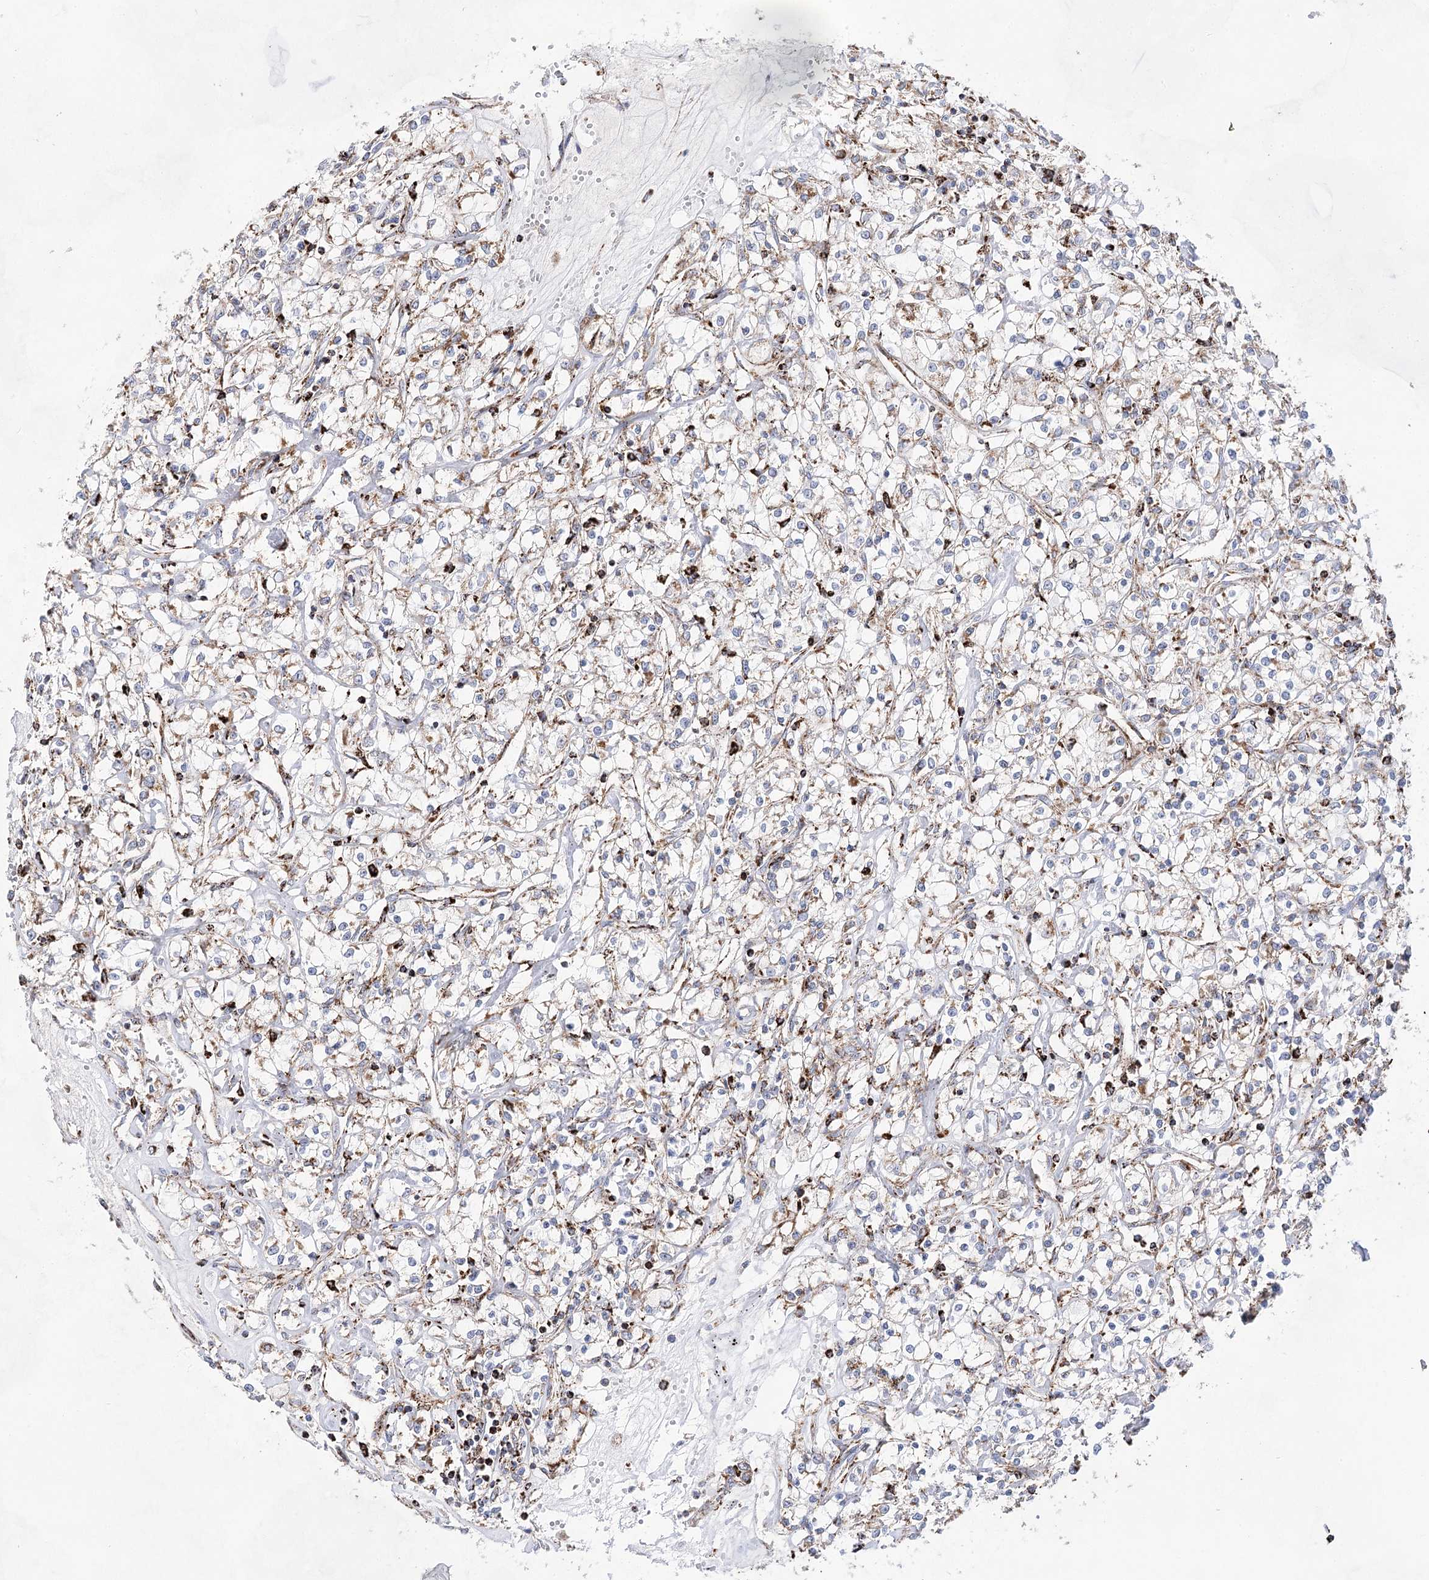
{"staining": {"intensity": "weak", "quantity": ">75%", "location": "cytoplasmic/membranous"}, "tissue": "renal cancer", "cell_type": "Tumor cells", "image_type": "cancer", "snomed": [{"axis": "morphology", "description": "Adenocarcinoma, NOS"}, {"axis": "topography", "description": "Kidney"}], "caption": "Protein expression analysis of human renal cancer reveals weak cytoplasmic/membranous positivity in about >75% of tumor cells.", "gene": "NADK2", "patient": {"sex": "female", "age": 59}}